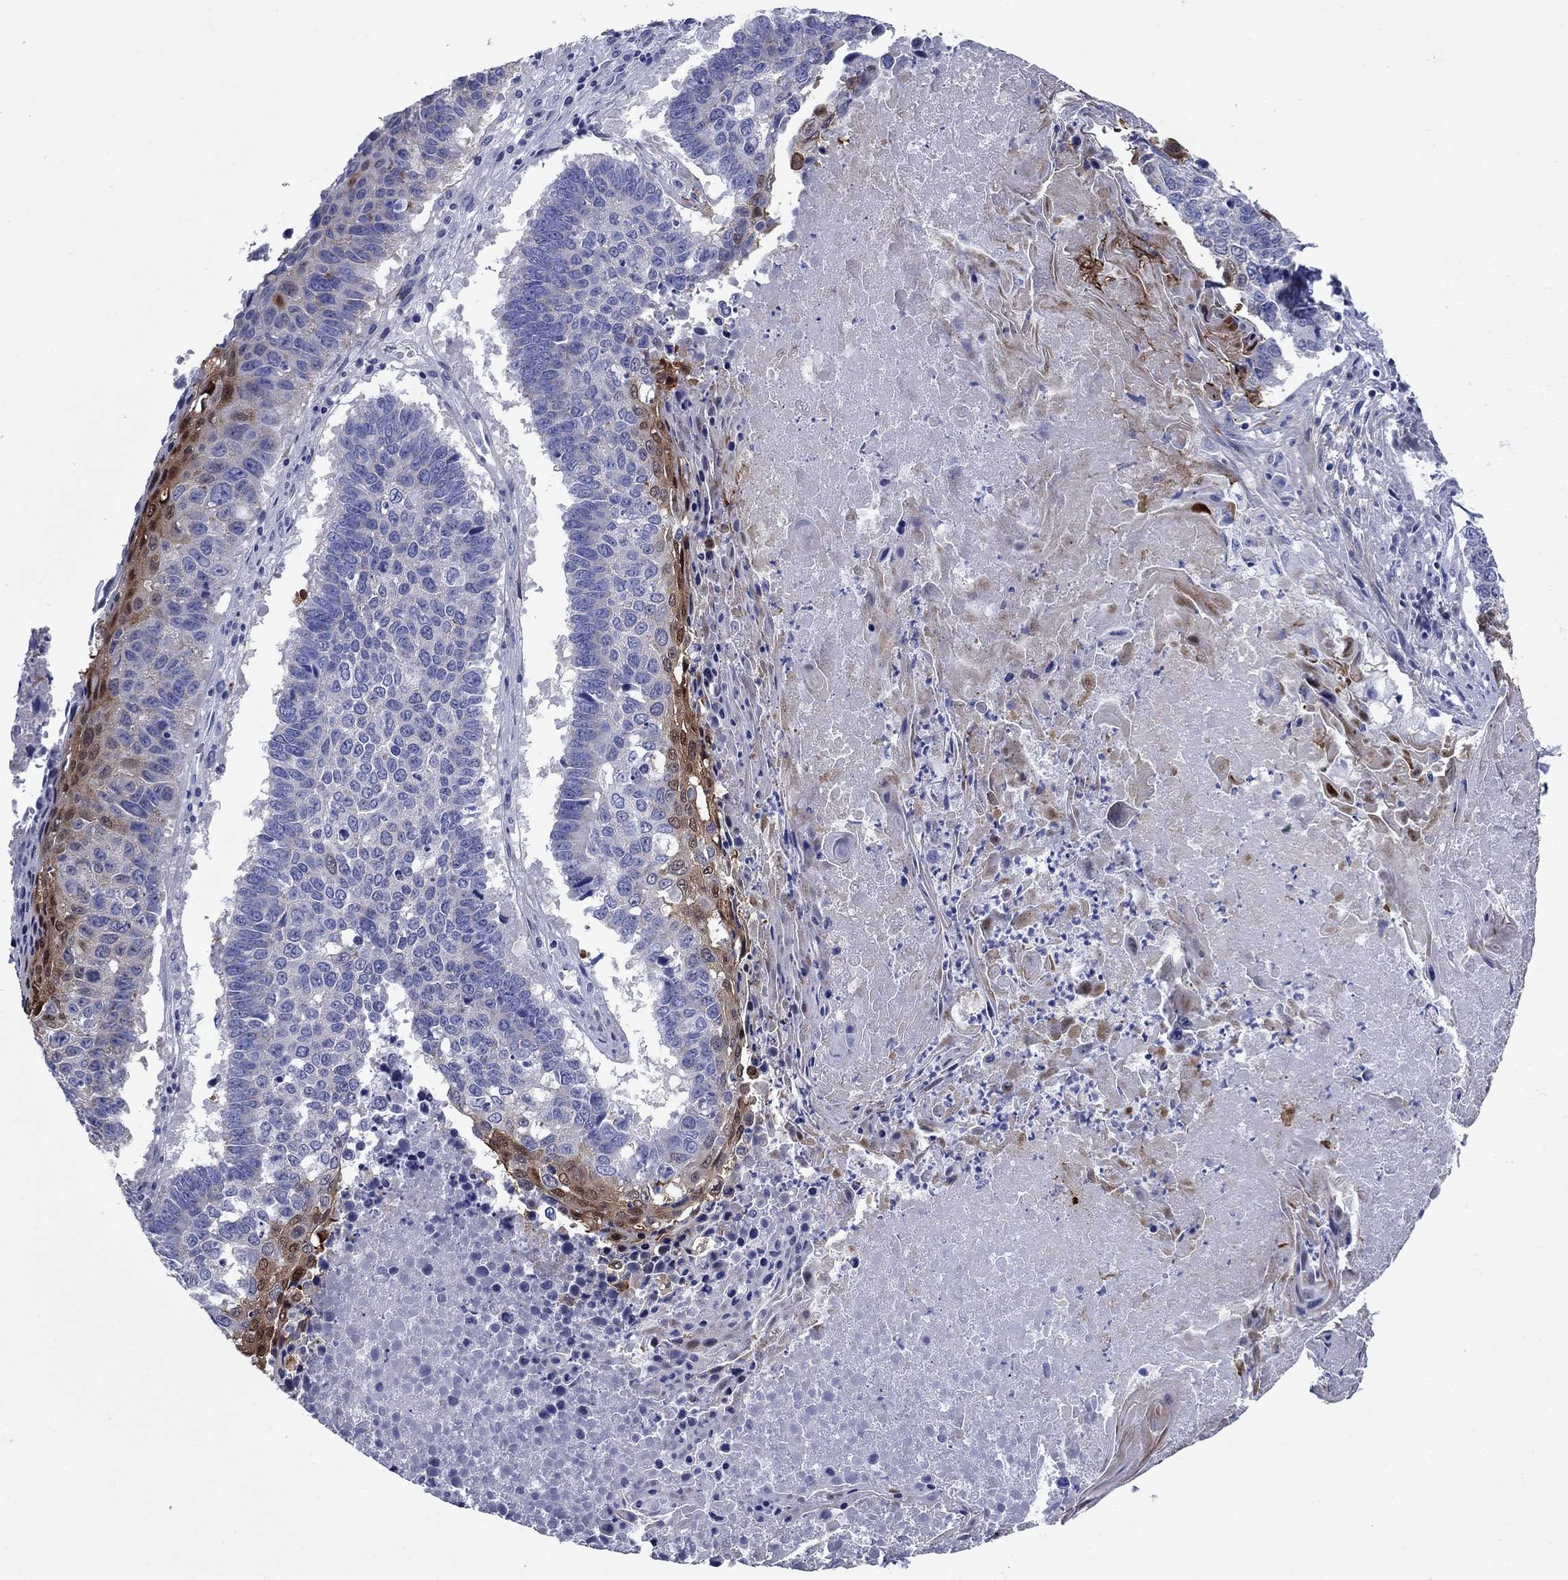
{"staining": {"intensity": "negative", "quantity": "none", "location": "none"}, "tissue": "lung cancer", "cell_type": "Tumor cells", "image_type": "cancer", "snomed": [{"axis": "morphology", "description": "Squamous cell carcinoma, NOS"}, {"axis": "topography", "description": "Lung"}], "caption": "Histopathology image shows no protein positivity in tumor cells of lung cancer tissue.", "gene": "SULT2B1", "patient": {"sex": "male", "age": 73}}